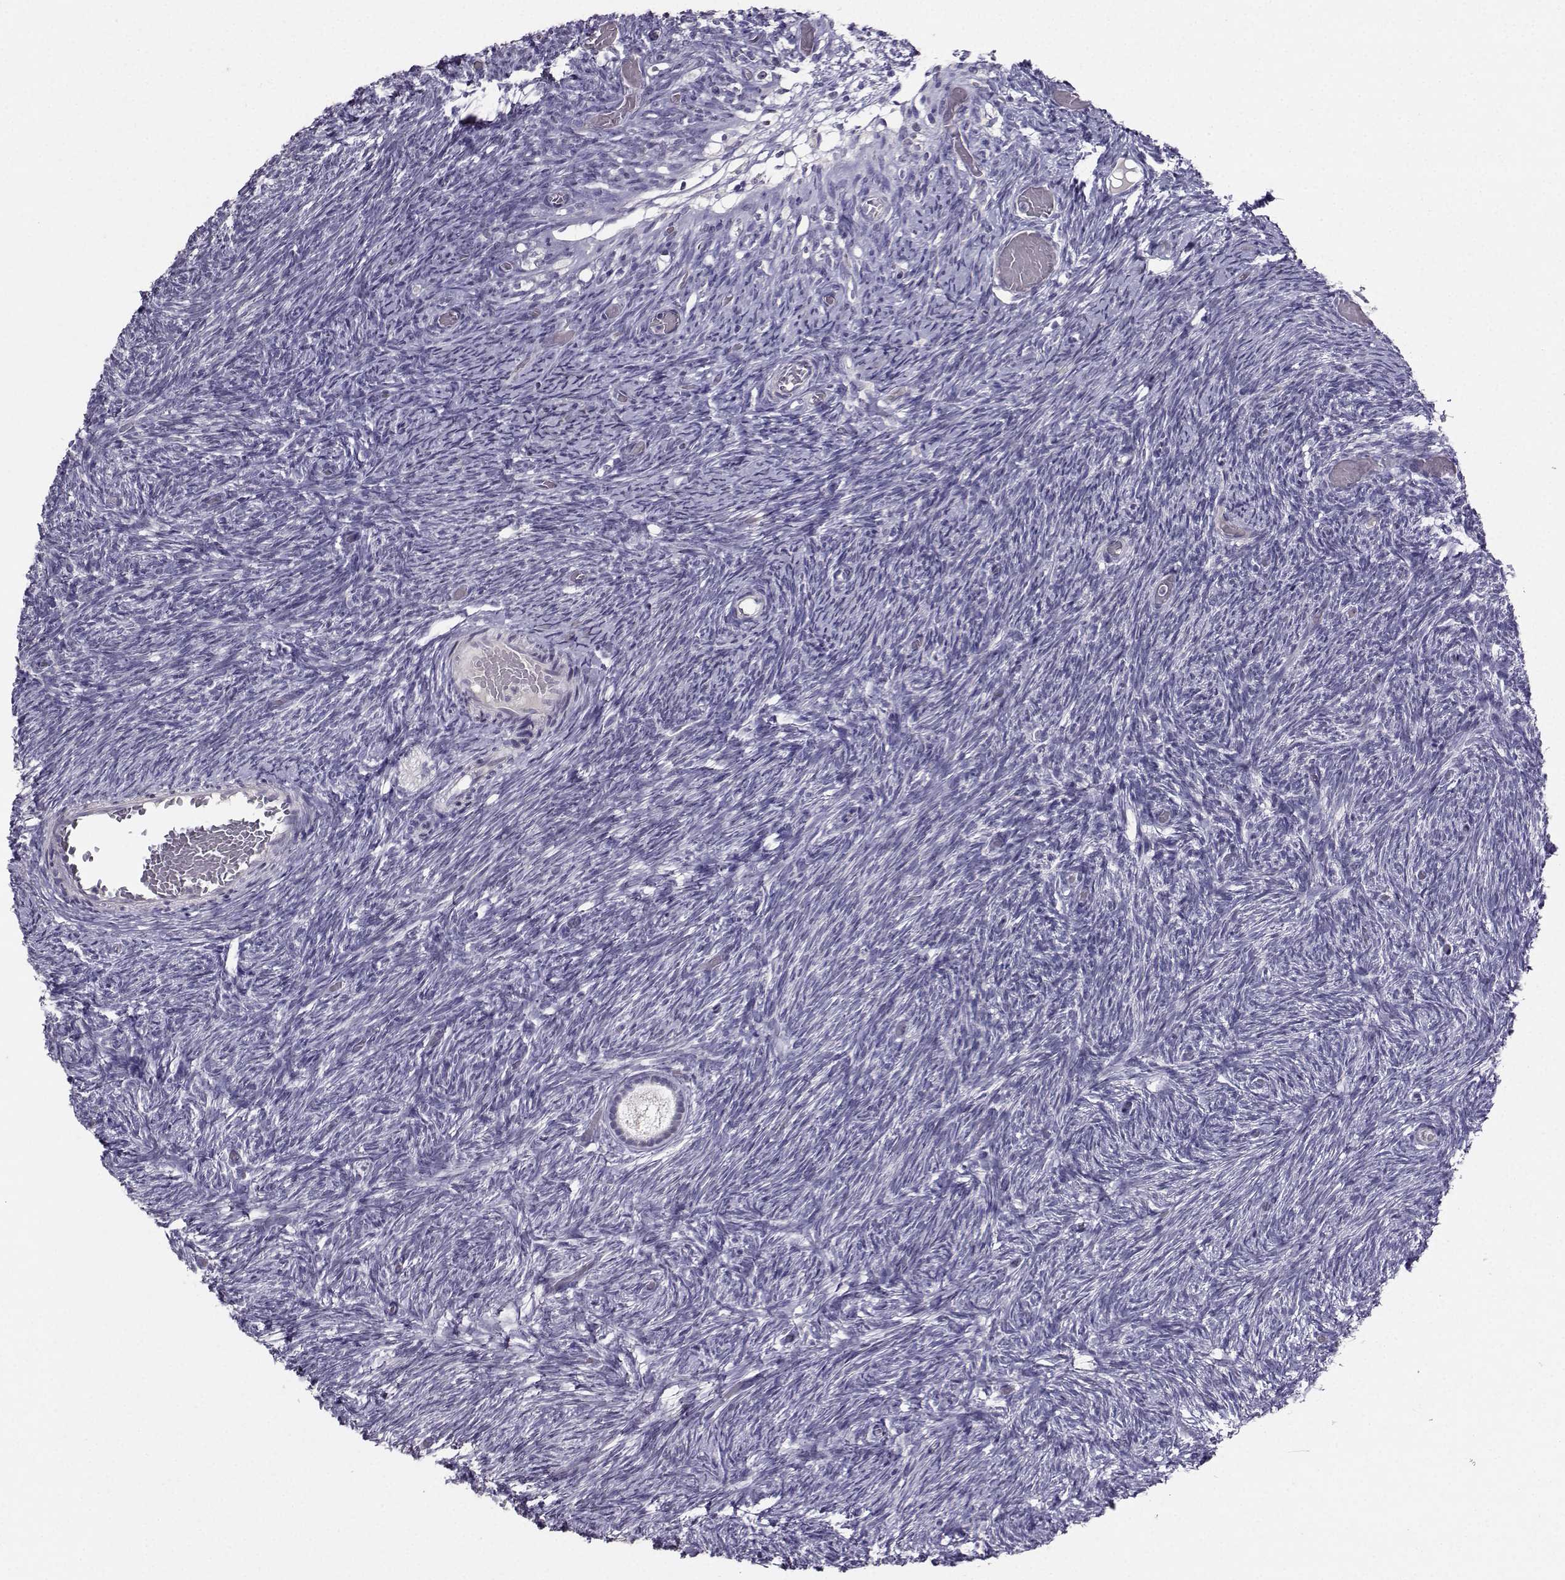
{"staining": {"intensity": "negative", "quantity": "none", "location": "none"}, "tissue": "ovary", "cell_type": "Follicle cells", "image_type": "normal", "snomed": [{"axis": "morphology", "description": "Normal tissue, NOS"}, {"axis": "topography", "description": "Ovary"}], "caption": "This photomicrograph is of normal ovary stained with immunohistochemistry to label a protein in brown with the nuclei are counter-stained blue. There is no staining in follicle cells.", "gene": "CARTPT", "patient": {"sex": "female", "age": 39}}